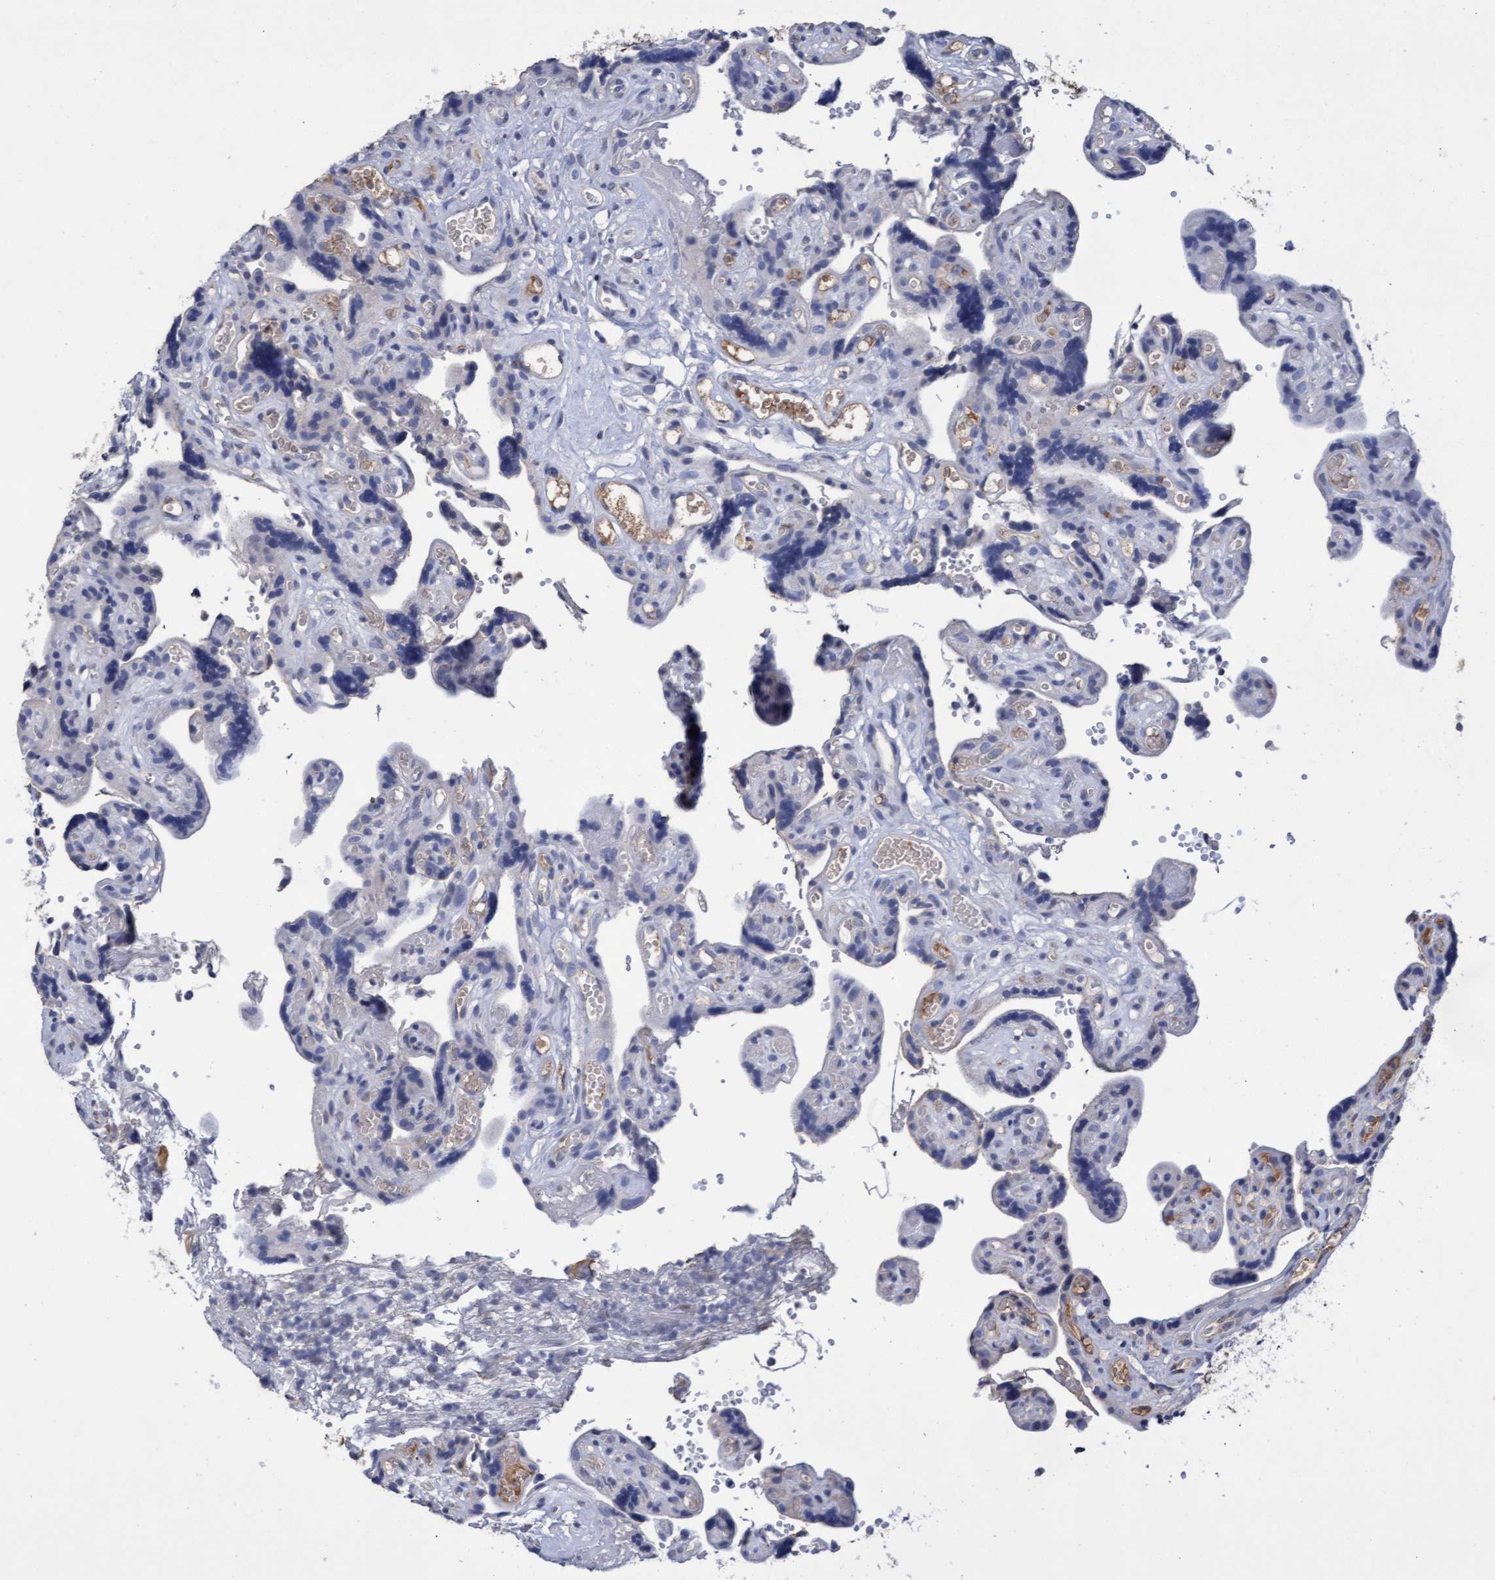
{"staining": {"intensity": "negative", "quantity": "none", "location": "none"}, "tissue": "placenta", "cell_type": "Decidual cells", "image_type": "normal", "snomed": [{"axis": "morphology", "description": "Normal tissue, NOS"}, {"axis": "topography", "description": "Placenta"}], "caption": "Immunohistochemistry (IHC) image of unremarkable placenta: placenta stained with DAB reveals no significant protein staining in decidual cells.", "gene": "GPR39", "patient": {"sex": "female", "age": 30}}